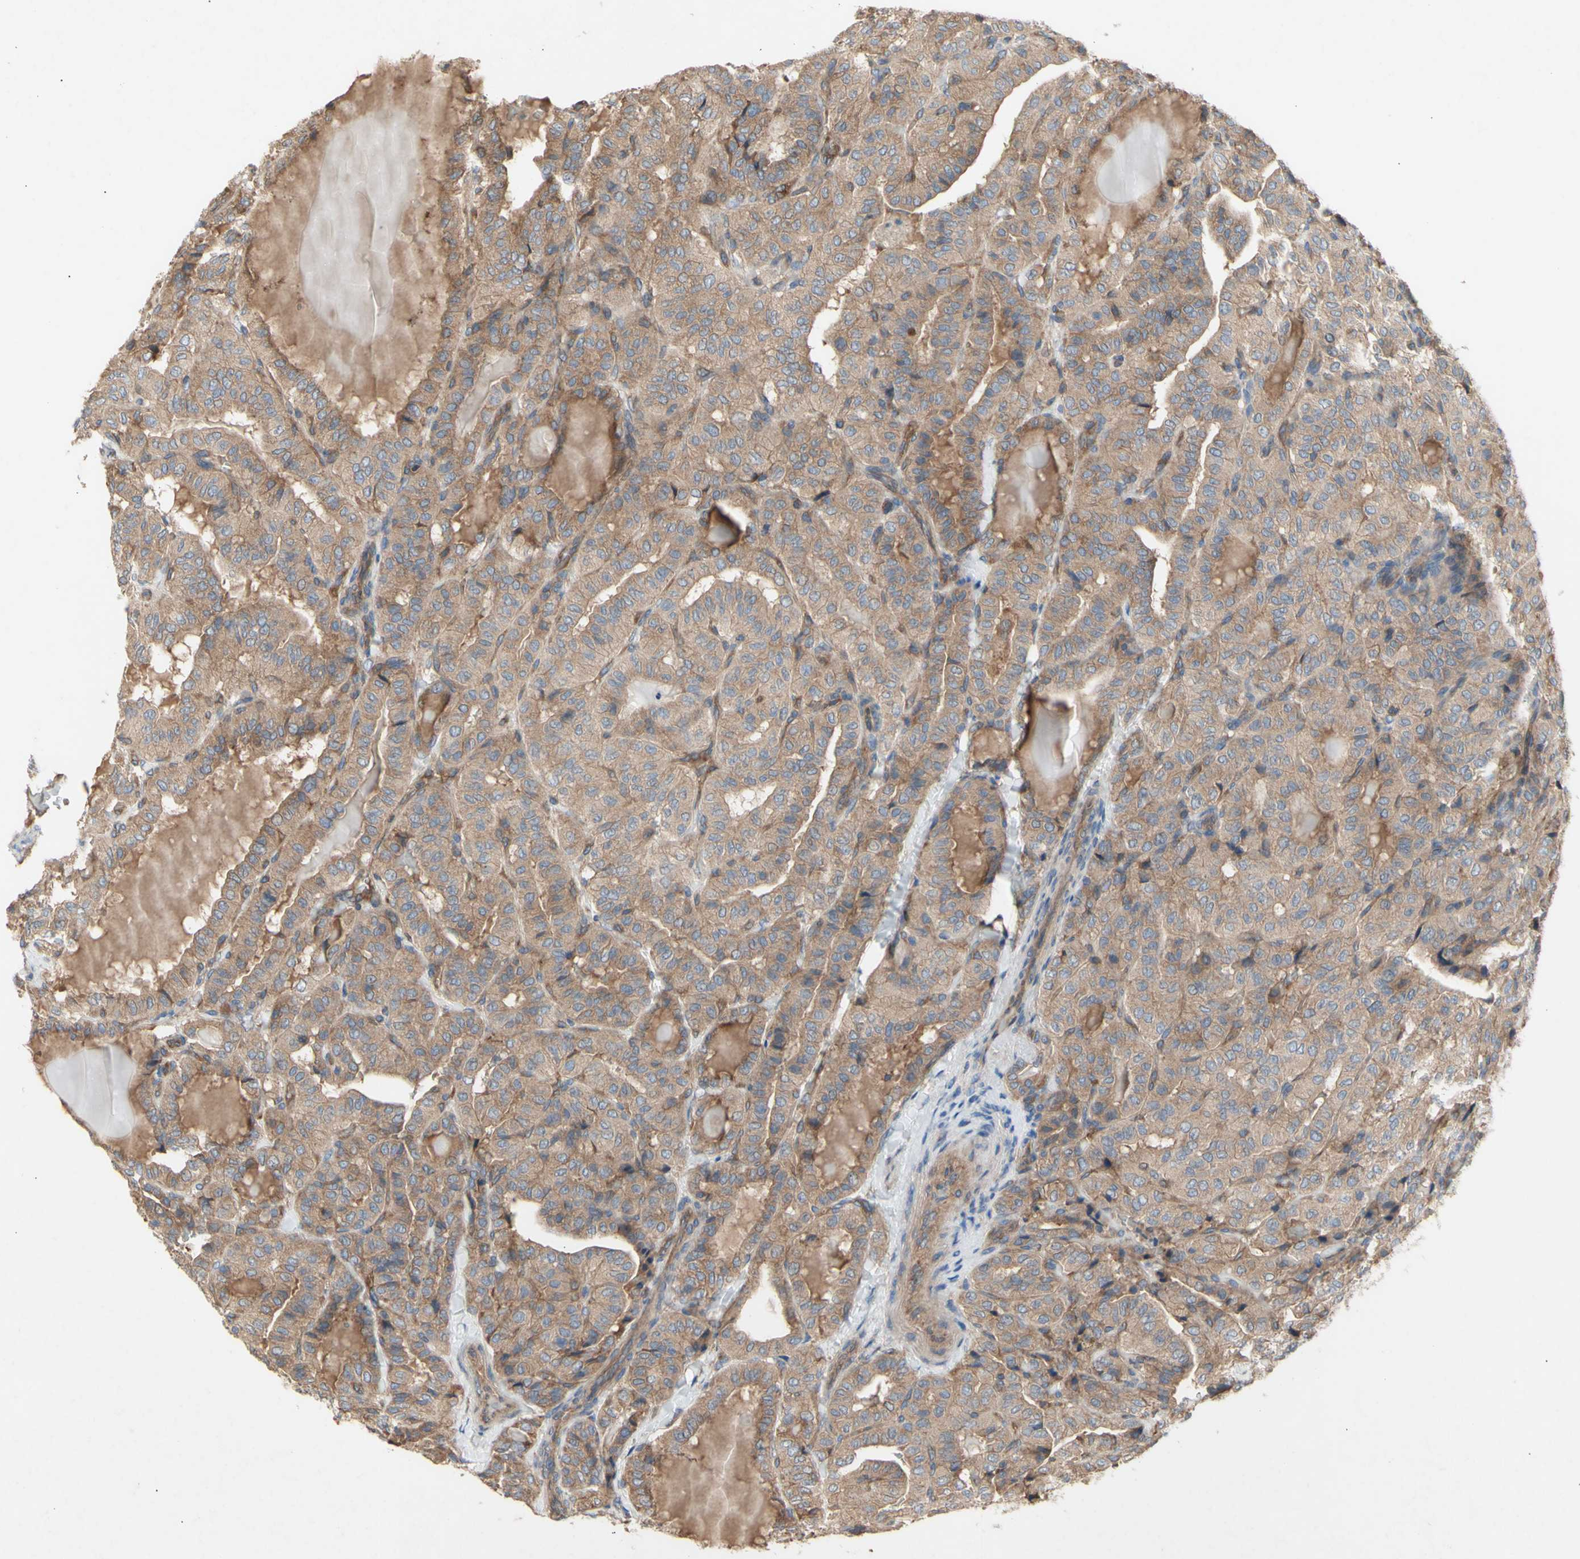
{"staining": {"intensity": "moderate", "quantity": ">75%", "location": "cytoplasmic/membranous"}, "tissue": "thyroid cancer", "cell_type": "Tumor cells", "image_type": "cancer", "snomed": [{"axis": "morphology", "description": "Papillary adenocarcinoma, NOS"}, {"axis": "topography", "description": "Thyroid gland"}], "caption": "IHC photomicrograph of neoplastic tissue: human papillary adenocarcinoma (thyroid) stained using immunohistochemistry (IHC) exhibits medium levels of moderate protein expression localized specifically in the cytoplasmic/membranous of tumor cells, appearing as a cytoplasmic/membranous brown color.", "gene": "KLC1", "patient": {"sex": "male", "age": 77}}